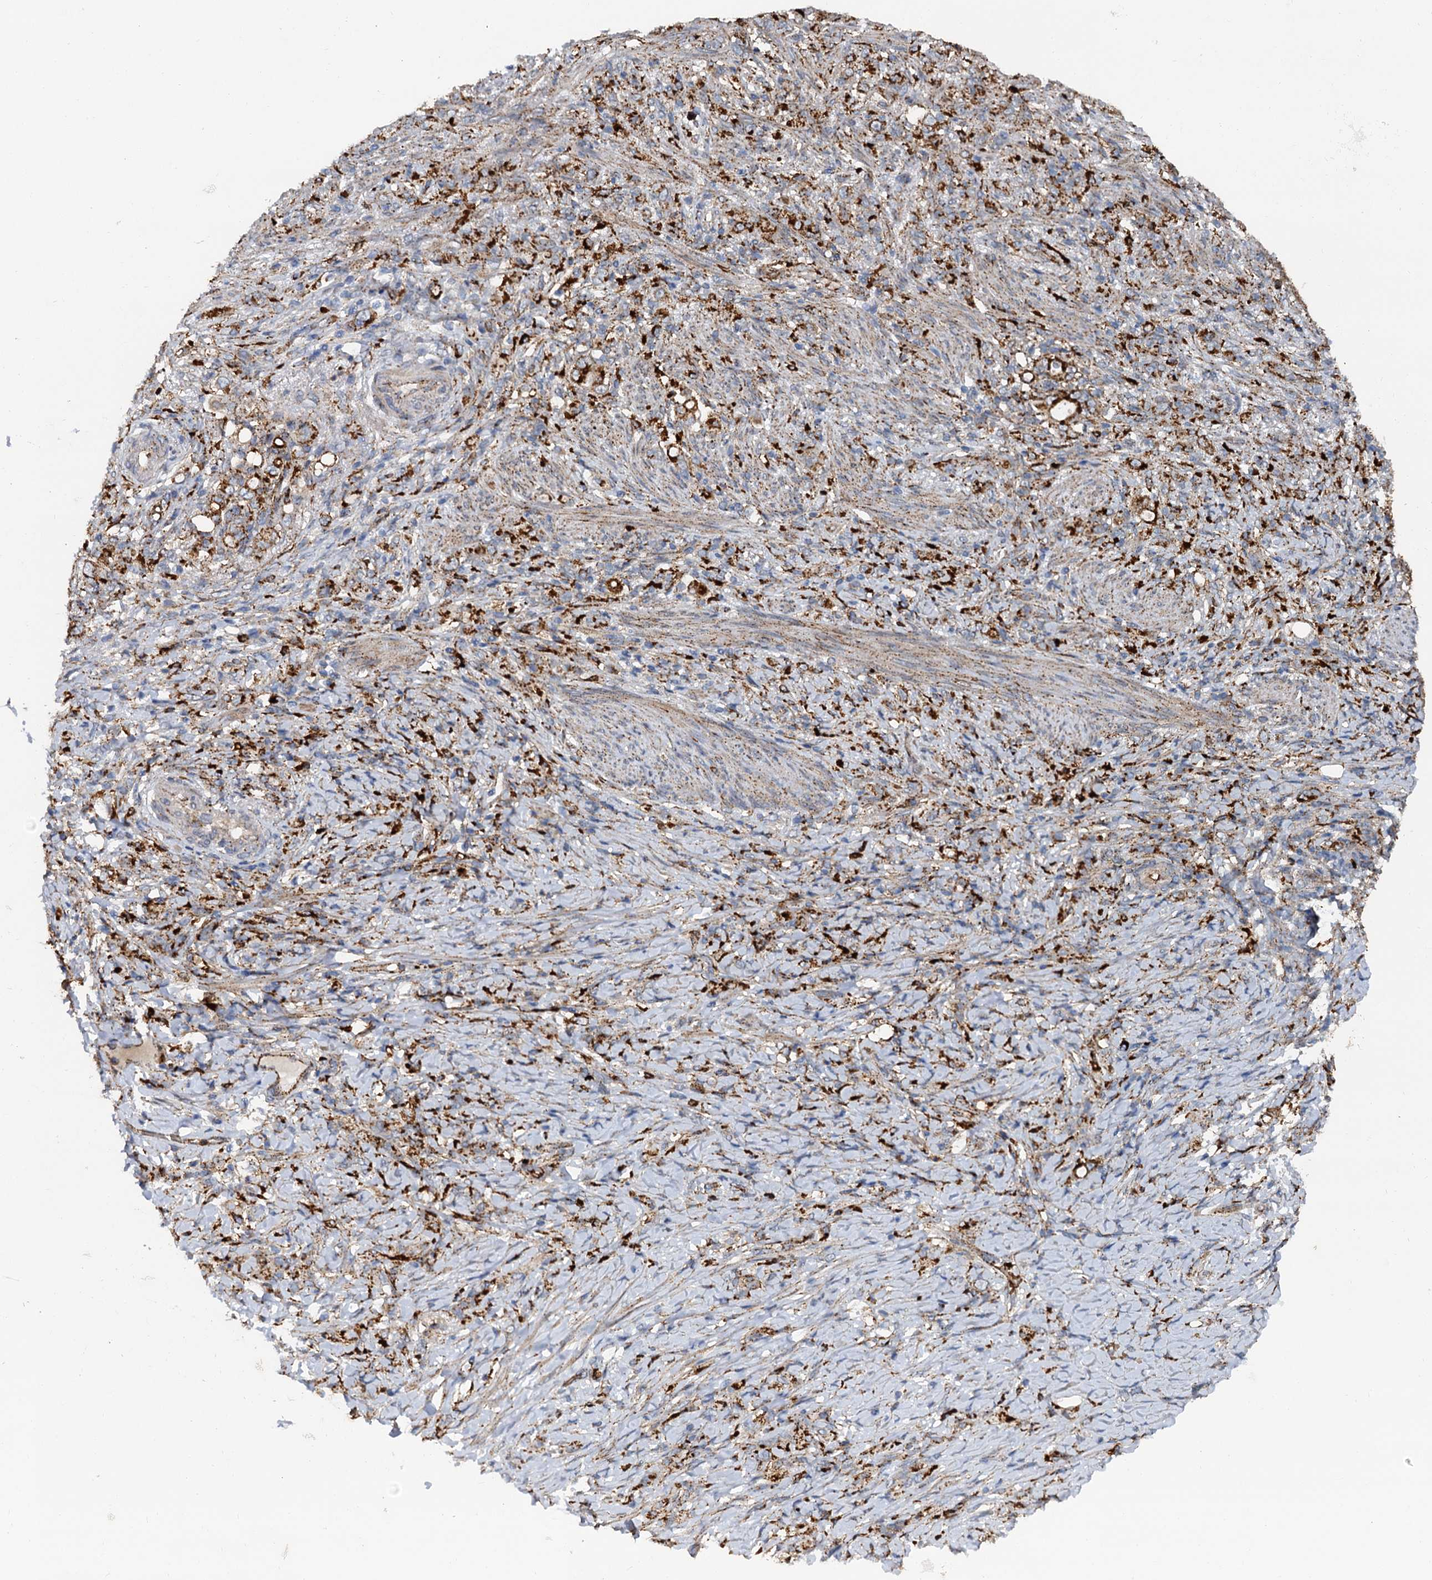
{"staining": {"intensity": "strong", "quantity": ">75%", "location": "cytoplasmic/membranous"}, "tissue": "stomach cancer", "cell_type": "Tumor cells", "image_type": "cancer", "snomed": [{"axis": "morphology", "description": "Adenocarcinoma, NOS"}, {"axis": "topography", "description": "Stomach"}], "caption": "Stomach cancer tissue reveals strong cytoplasmic/membranous positivity in approximately >75% of tumor cells, visualized by immunohistochemistry. The staining is performed using DAB (3,3'-diaminobenzidine) brown chromogen to label protein expression. The nuclei are counter-stained blue using hematoxylin.", "gene": "GBA1", "patient": {"sex": "female", "age": 79}}